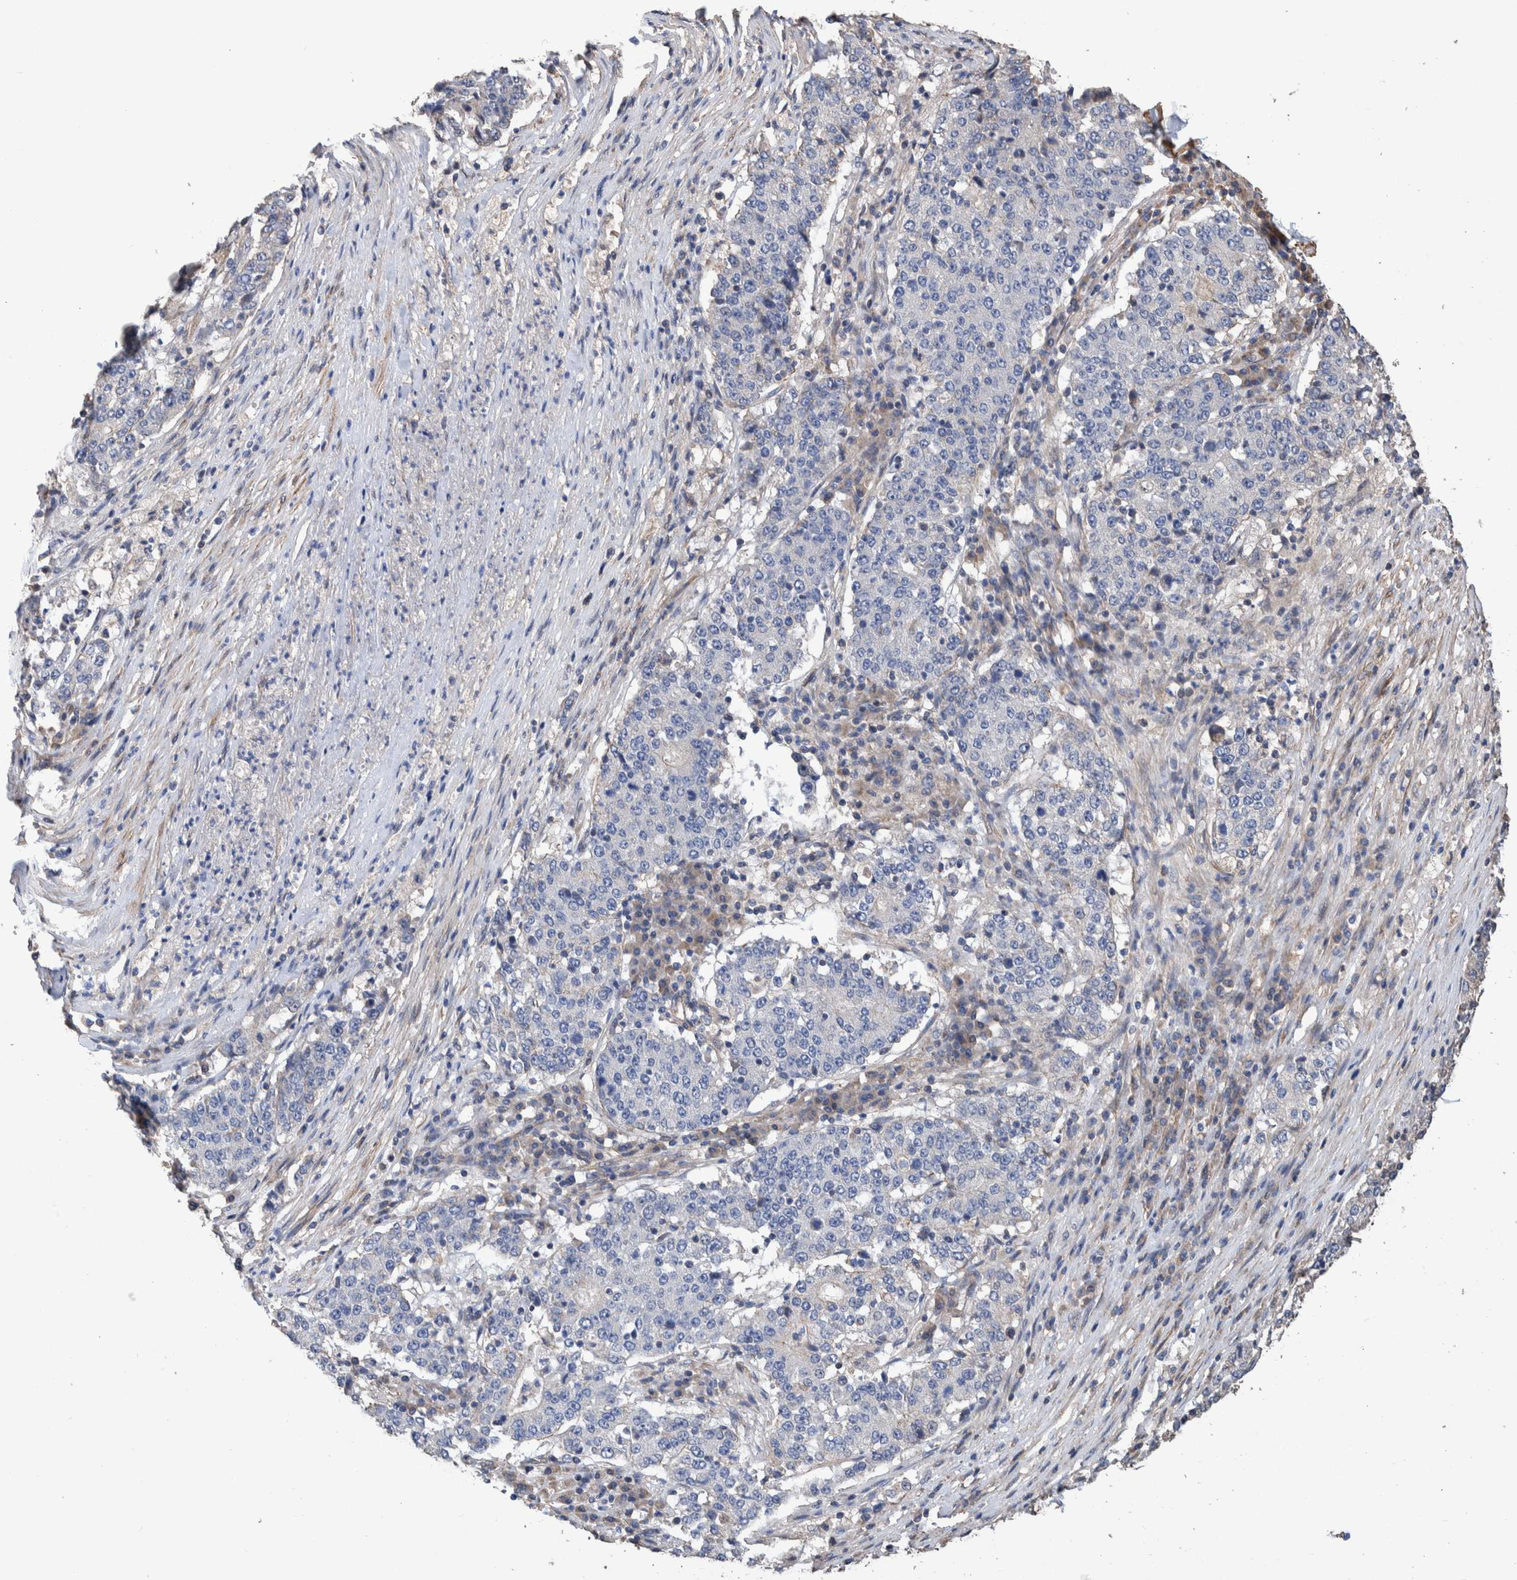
{"staining": {"intensity": "negative", "quantity": "none", "location": "none"}, "tissue": "stomach cancer", "cell_type": "Tumor cells", "image_type": "cancer", "snomed": [{"axis": "morphology", "description": "Adenocarcinoma, NOS"}, {"axis": "topography", "description": "Stomach"}], "caption": "Tumor cells show no significant staining in stomach cancer.", "gene": "SLC45A4", "patient": {"sex": "male", "age": 59}}